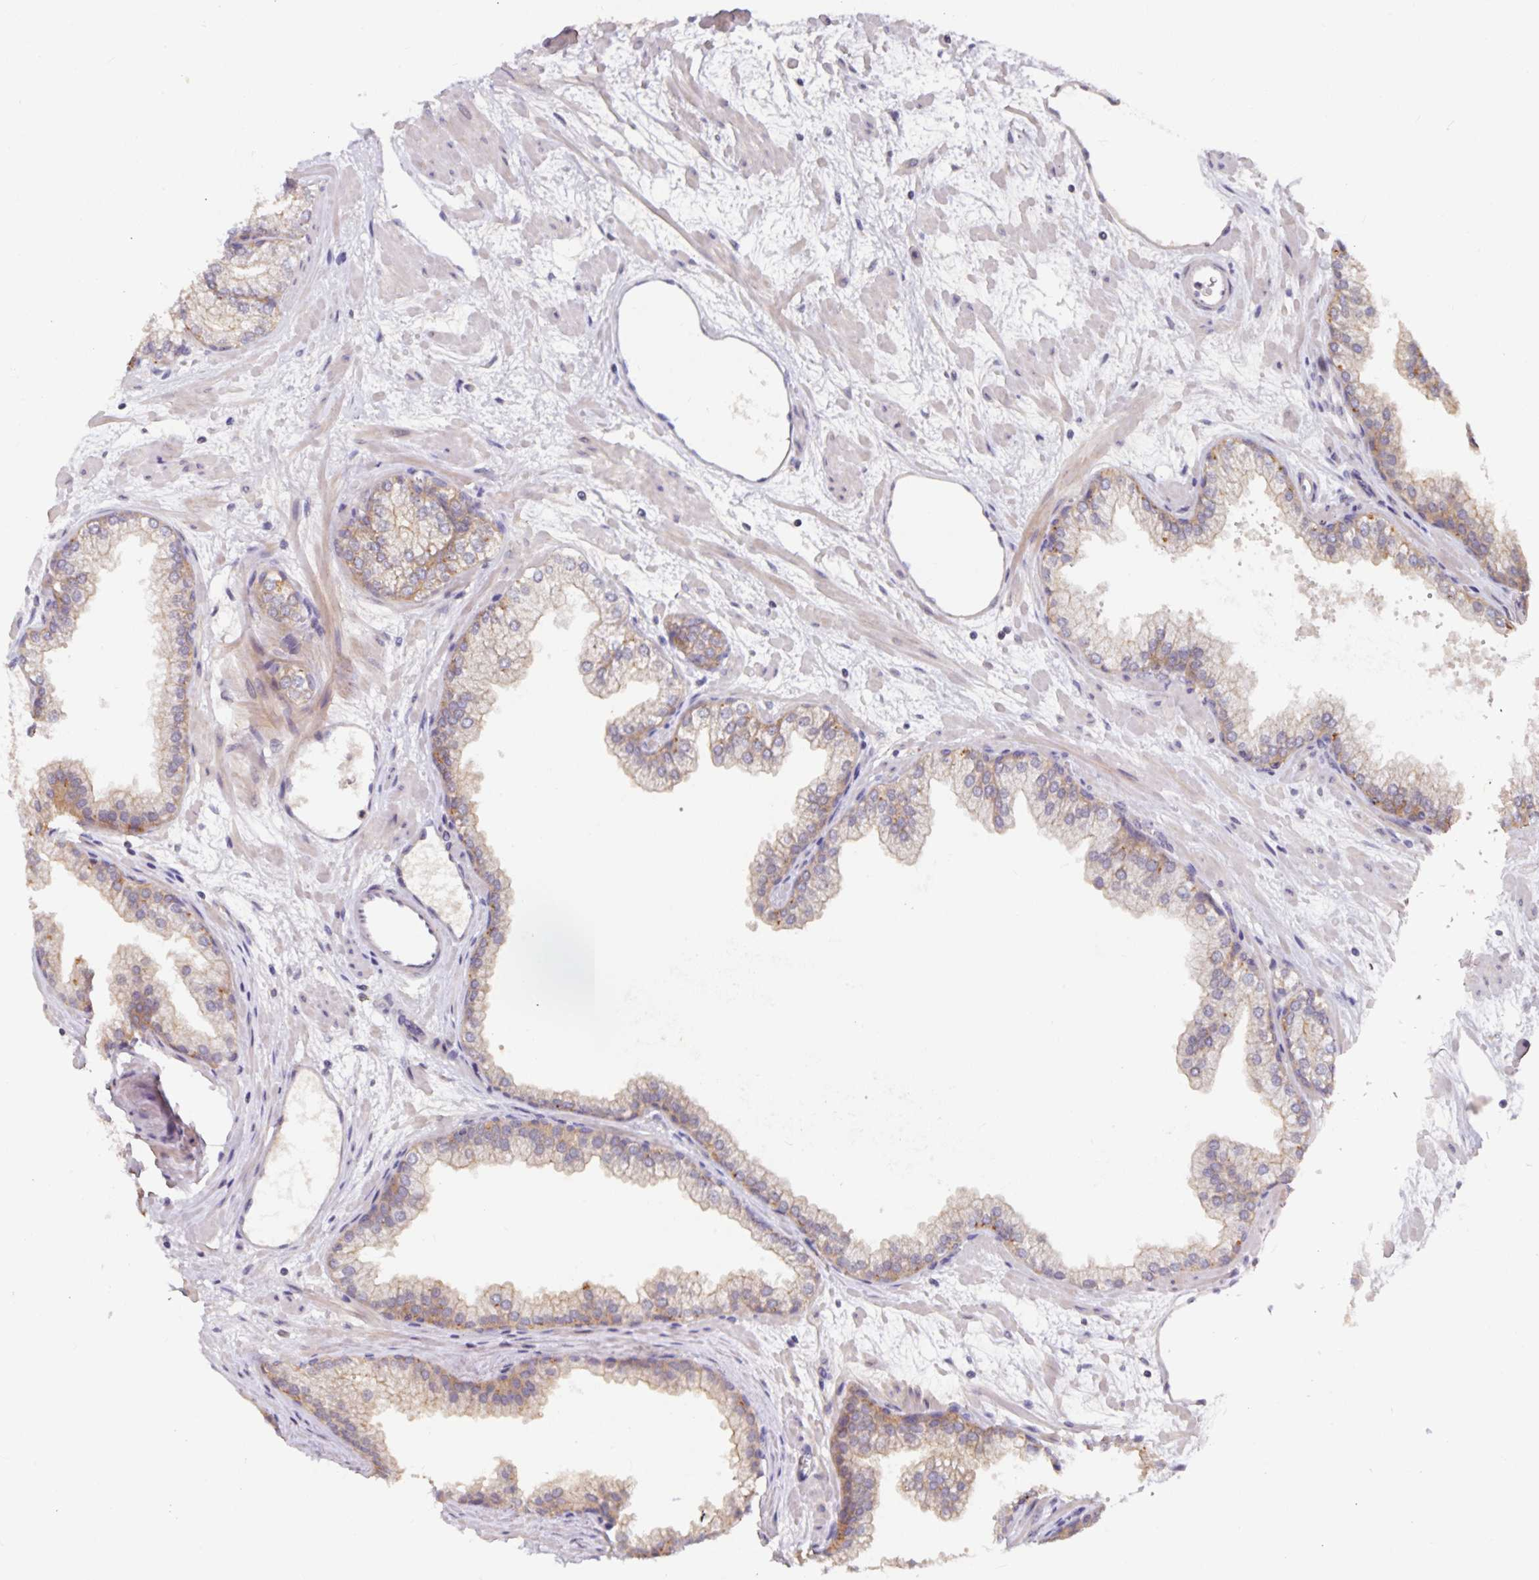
{"staining": {"intensity": "weak", "quantity": "<25%", "location": "cytoplasmic/membranous"}, "tissue": "prostate", "cell_type": "Glandular cells", "image_type": "normal", "snomed": [{"axis": "morphology", "description": "Normal tissue, NOS"}, {"axis": "topography", "description": "Prostate"}], "caption": "Glandular cells are negative for protein expression in unremarkable human prostate. (DAB (3,3'-diaminobenzidine) IHC with hematoxylin counter stain).", "gene": "HEPN1", "patient": {"sex": "male", "age": 37}}